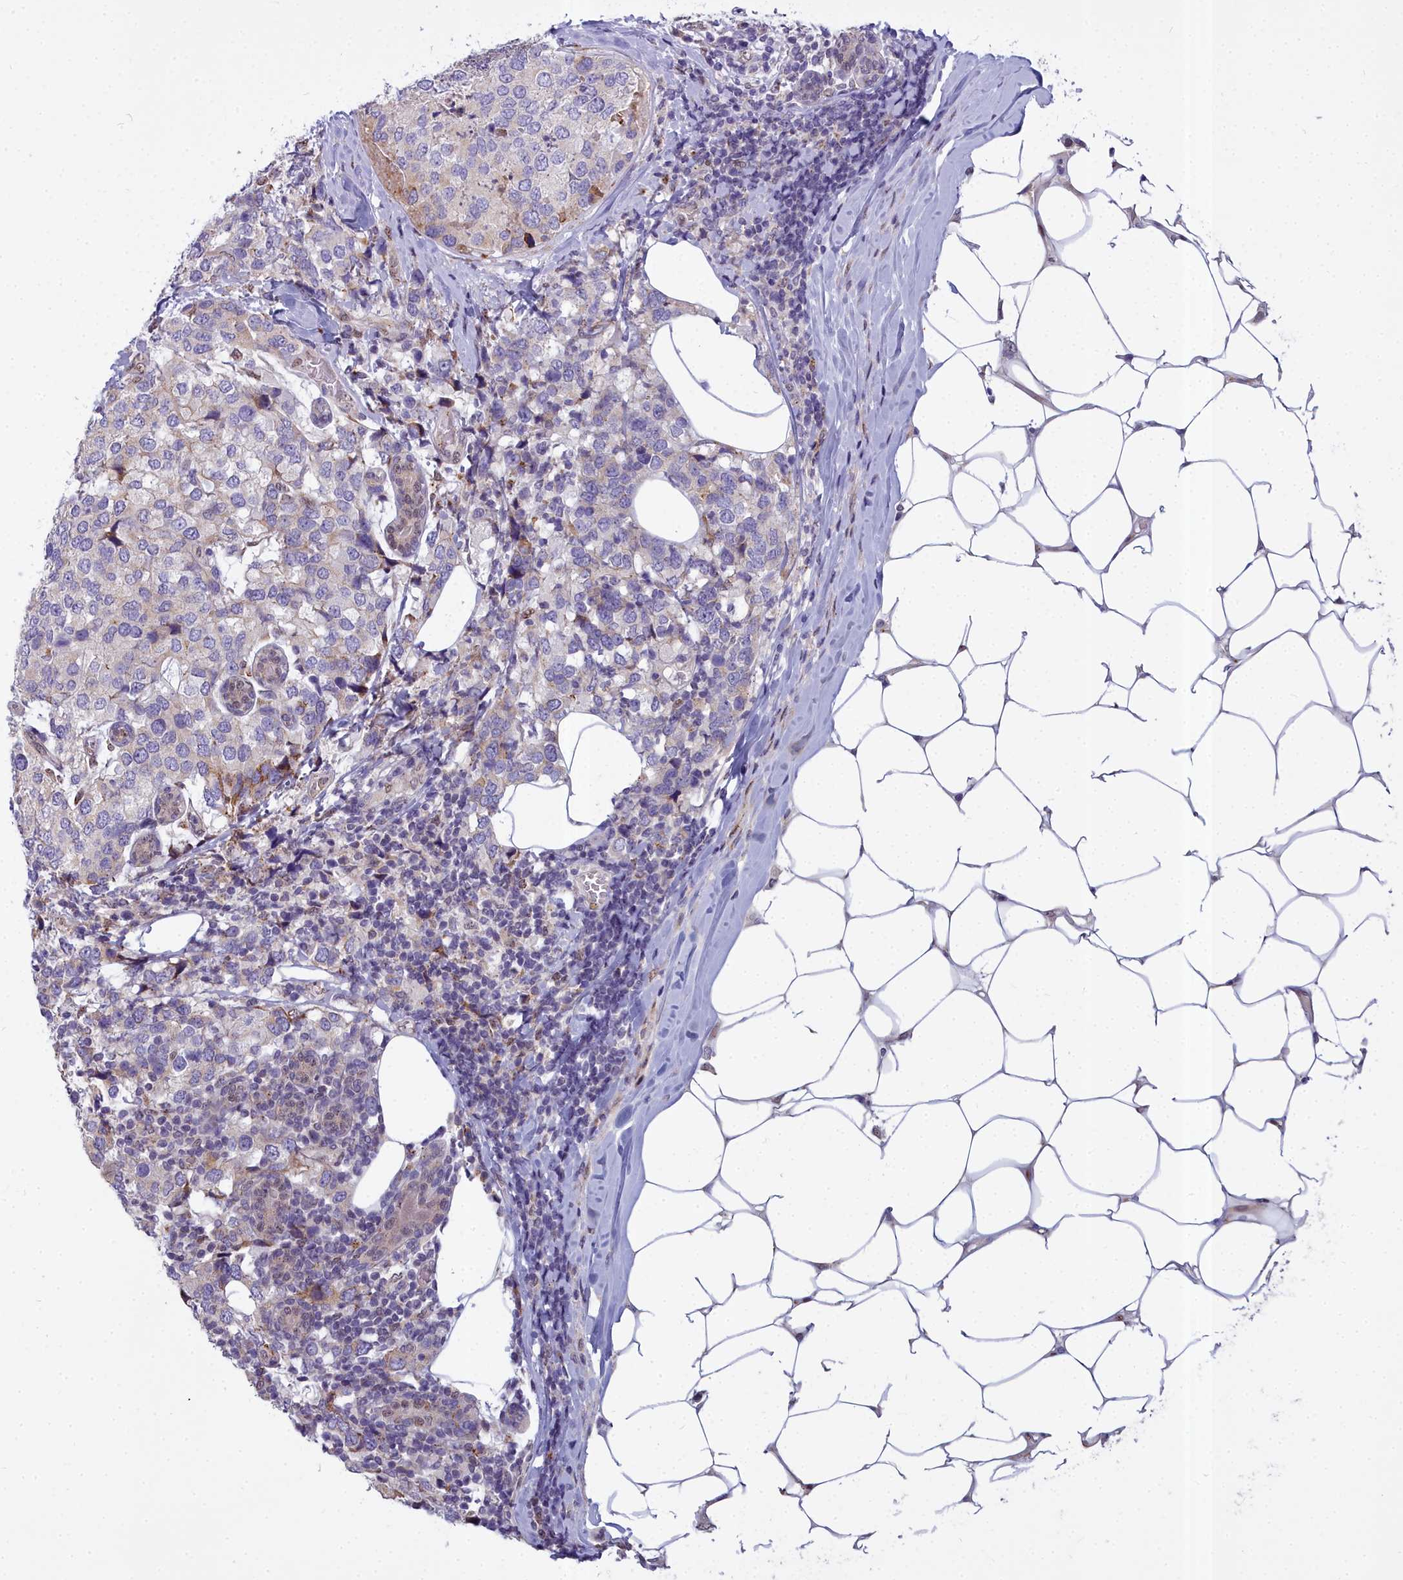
{"staining": {"intensity": "negative", "quantity": "none", "location": "none"}, "tissue": "breast cancer", "cell_type": "Tumor cells", "image_type": "cancer", "snomed": [{"axis": "morphology", "description": "Lobular carcinoma"}, {"axis": "topography", "description": "Breast"}], "caption": "An immunohistochemistry (IHC) photomicrograph of lobular carcinoma (breast) is shown. There is no staining in tumor cells of lobular carcinoma (breast).", "gene": "WDPCP", "patient": {"sex": "female", "age": 59}}